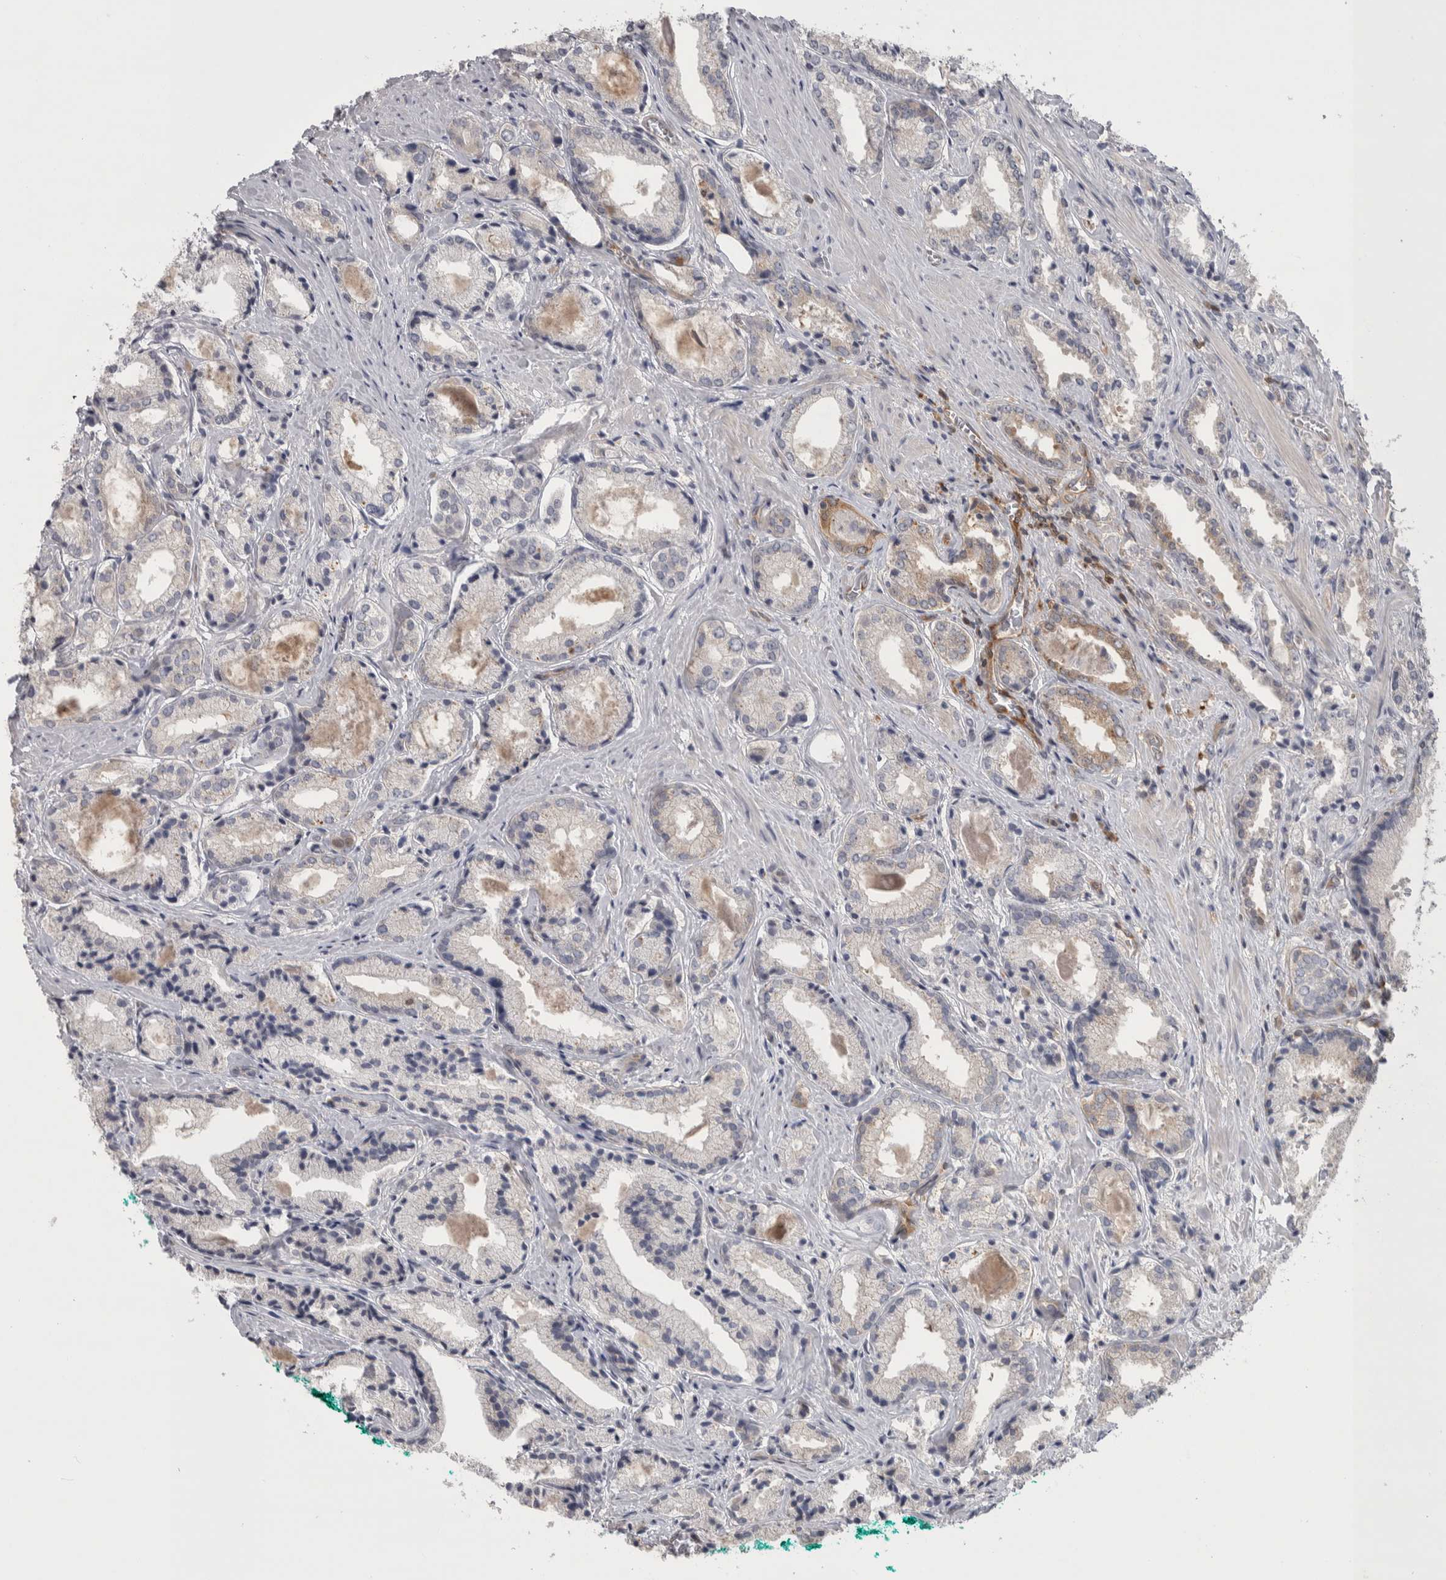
{"staining": {"intensity": "weak", "quantity": "<25%", "location": "cytoplasmic/membranous"}, "tissue": "prostate cancer", "cell_type": "Tumor cells", "image_type": "cancer", "snomed": [{"axis": "morphology", "description": "Adenocarcinoma, Low grade"}, {"axis": "topography", "description": "Prostate"}], "caption": "This is an IHC histopathology image of adenocarcinoma (low-grade) (prostate). There is no expression in tumor cells.", "gene": "NFKB2", "patient": {"sex": "male", "age": 62}}